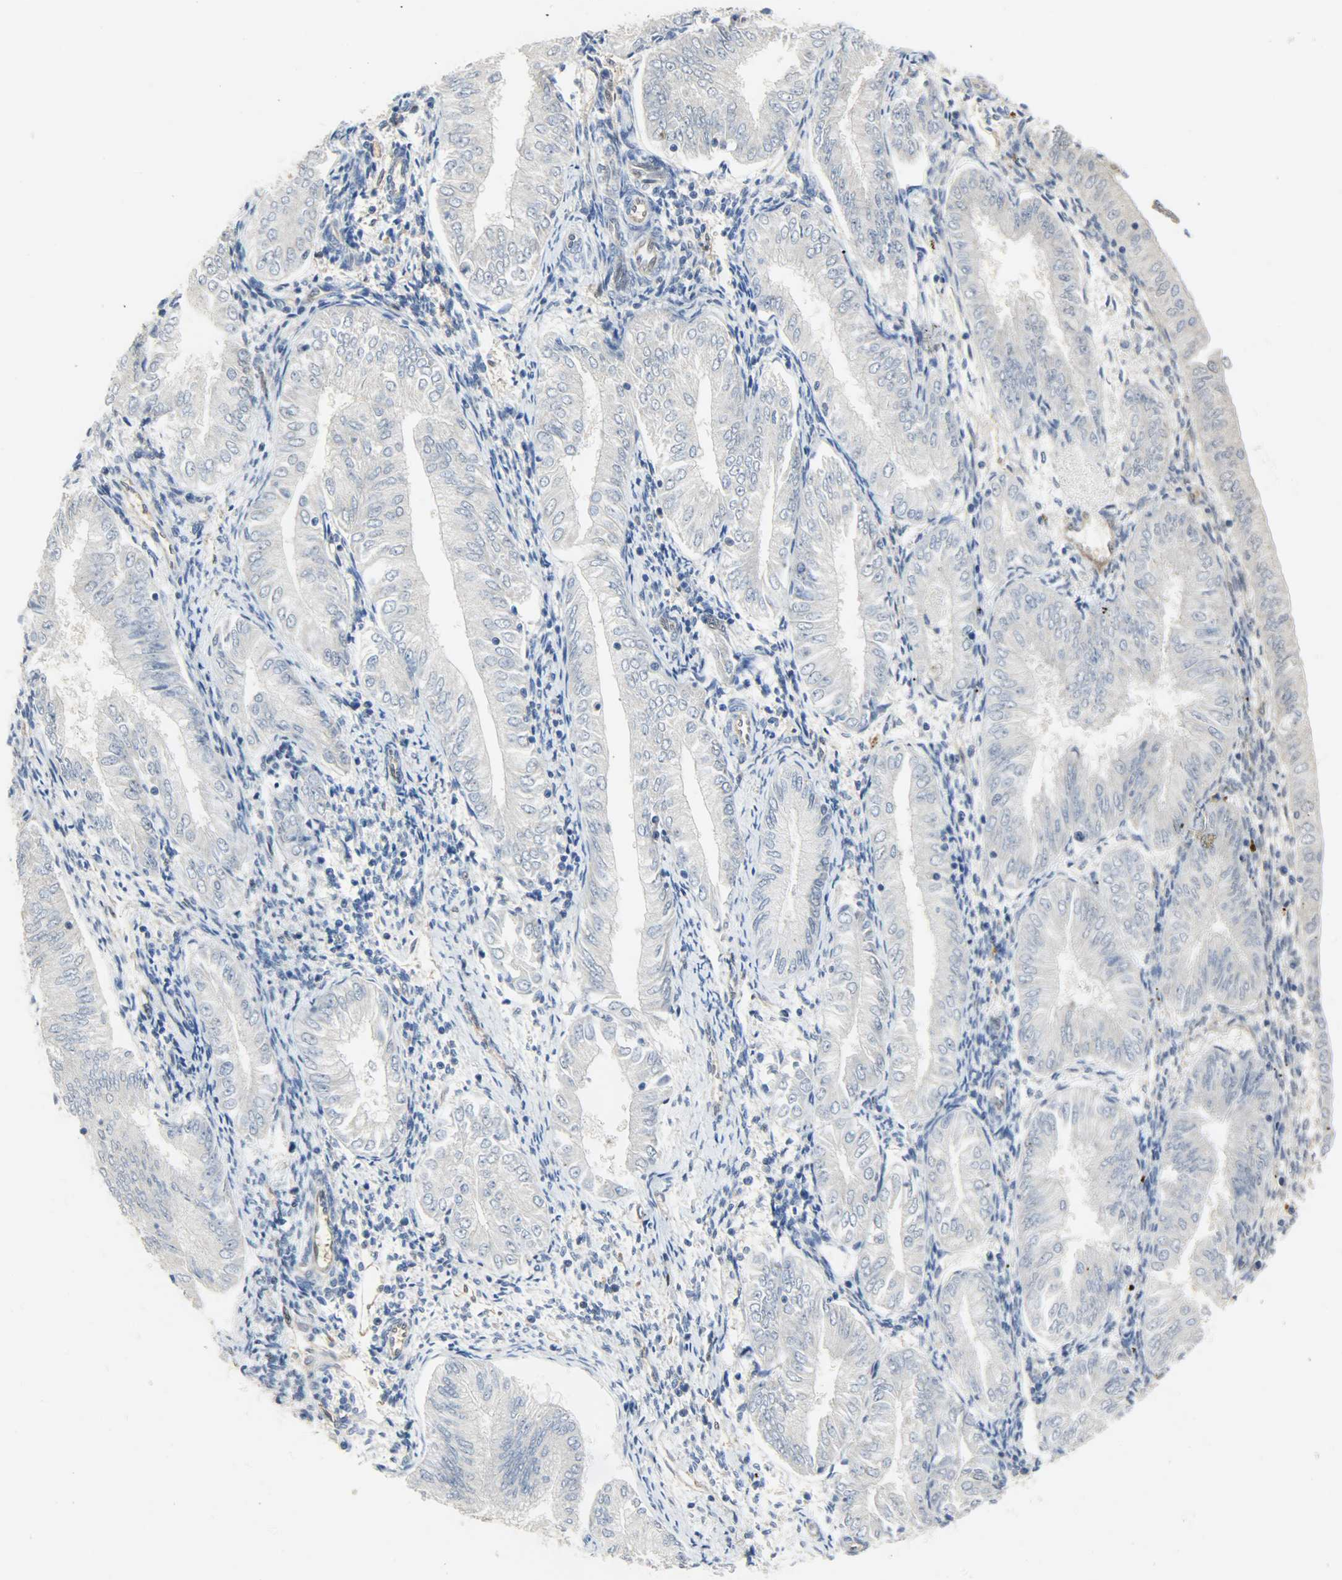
{"staining": {"intensity": "negative", "quantity": "none", "location": "none"}, "tissue": "endometrial cancer", "cell_type": "Tumor cells", "image_type": "cancer", "snomed": [{"axis": "morphology", "description": "Adenocarcinoma, NOS"}, {"axis": "topography", "description": "Endometrium"}], "caption": "A high-resolution micrograph shows IHC staining of adenocarcinoma (endometrial), which reveals no significant positivity in tumor cells.", "gene": "FKBP1A", "patient": {"sex": "female", "age": 53}}